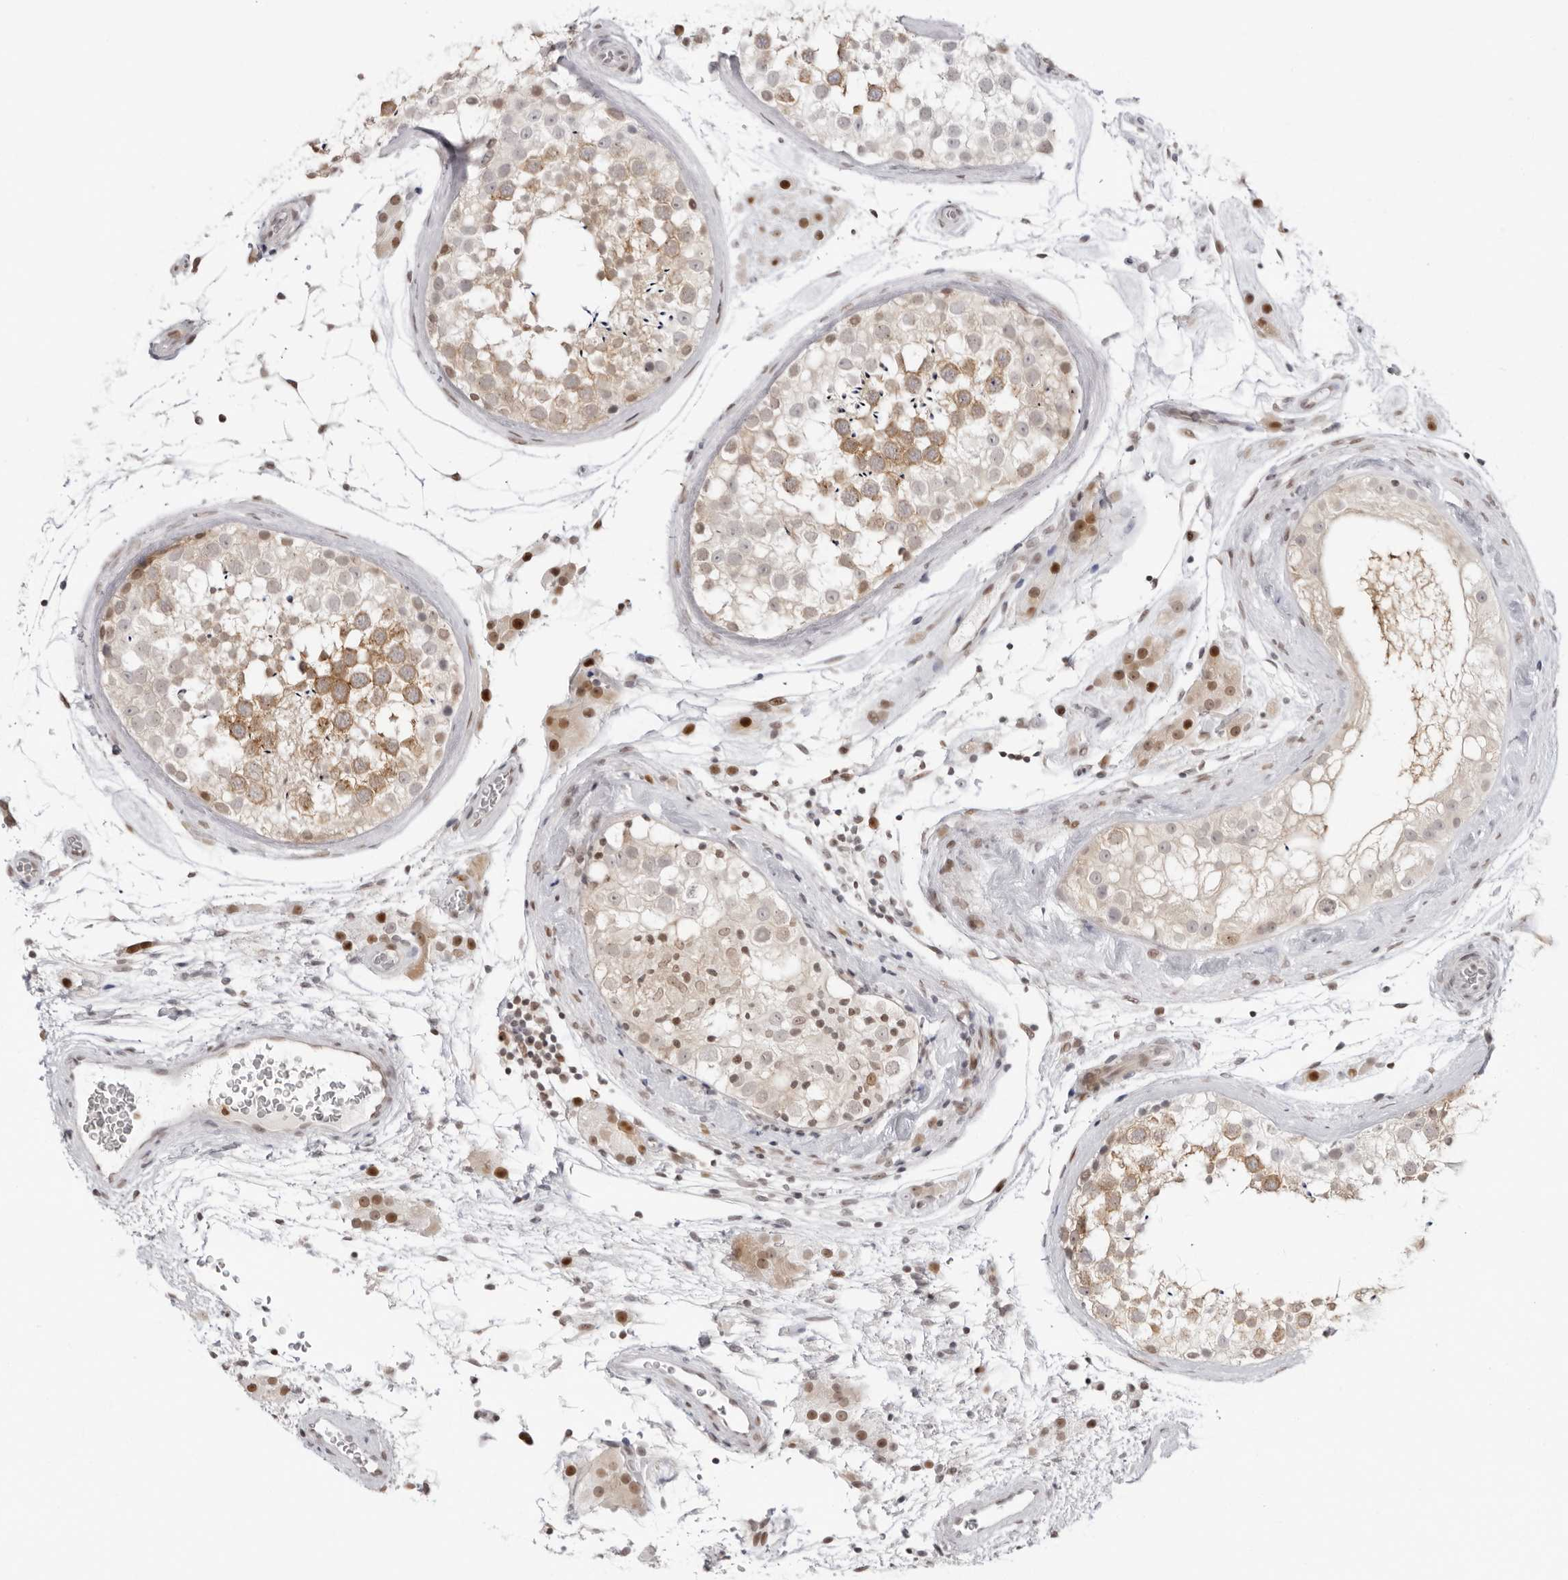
{"staining": {"intensity": "moderate", "quantity": "25%-75%", "location": "cytoplasmic/membranous"}, "tissue": "testis", "cell_type": "Cells in seminiferous ducts", "image_type": "normal", "snomed": [{"axis": "morphology", "description": "Normal tissue, NOS"}, {"axis": "topography", "description": "Testis"}], "caption": "Immunohistochemistry photomicrograph of normal testis stained for a protein (brown), which reveals medium levels of moderate cytoplasmic/membranous expression in approximately 25%-75% of cells in seminiferous ducts.", "gene": "RNF146", "patient": {"sex": "male", "age": 46}}